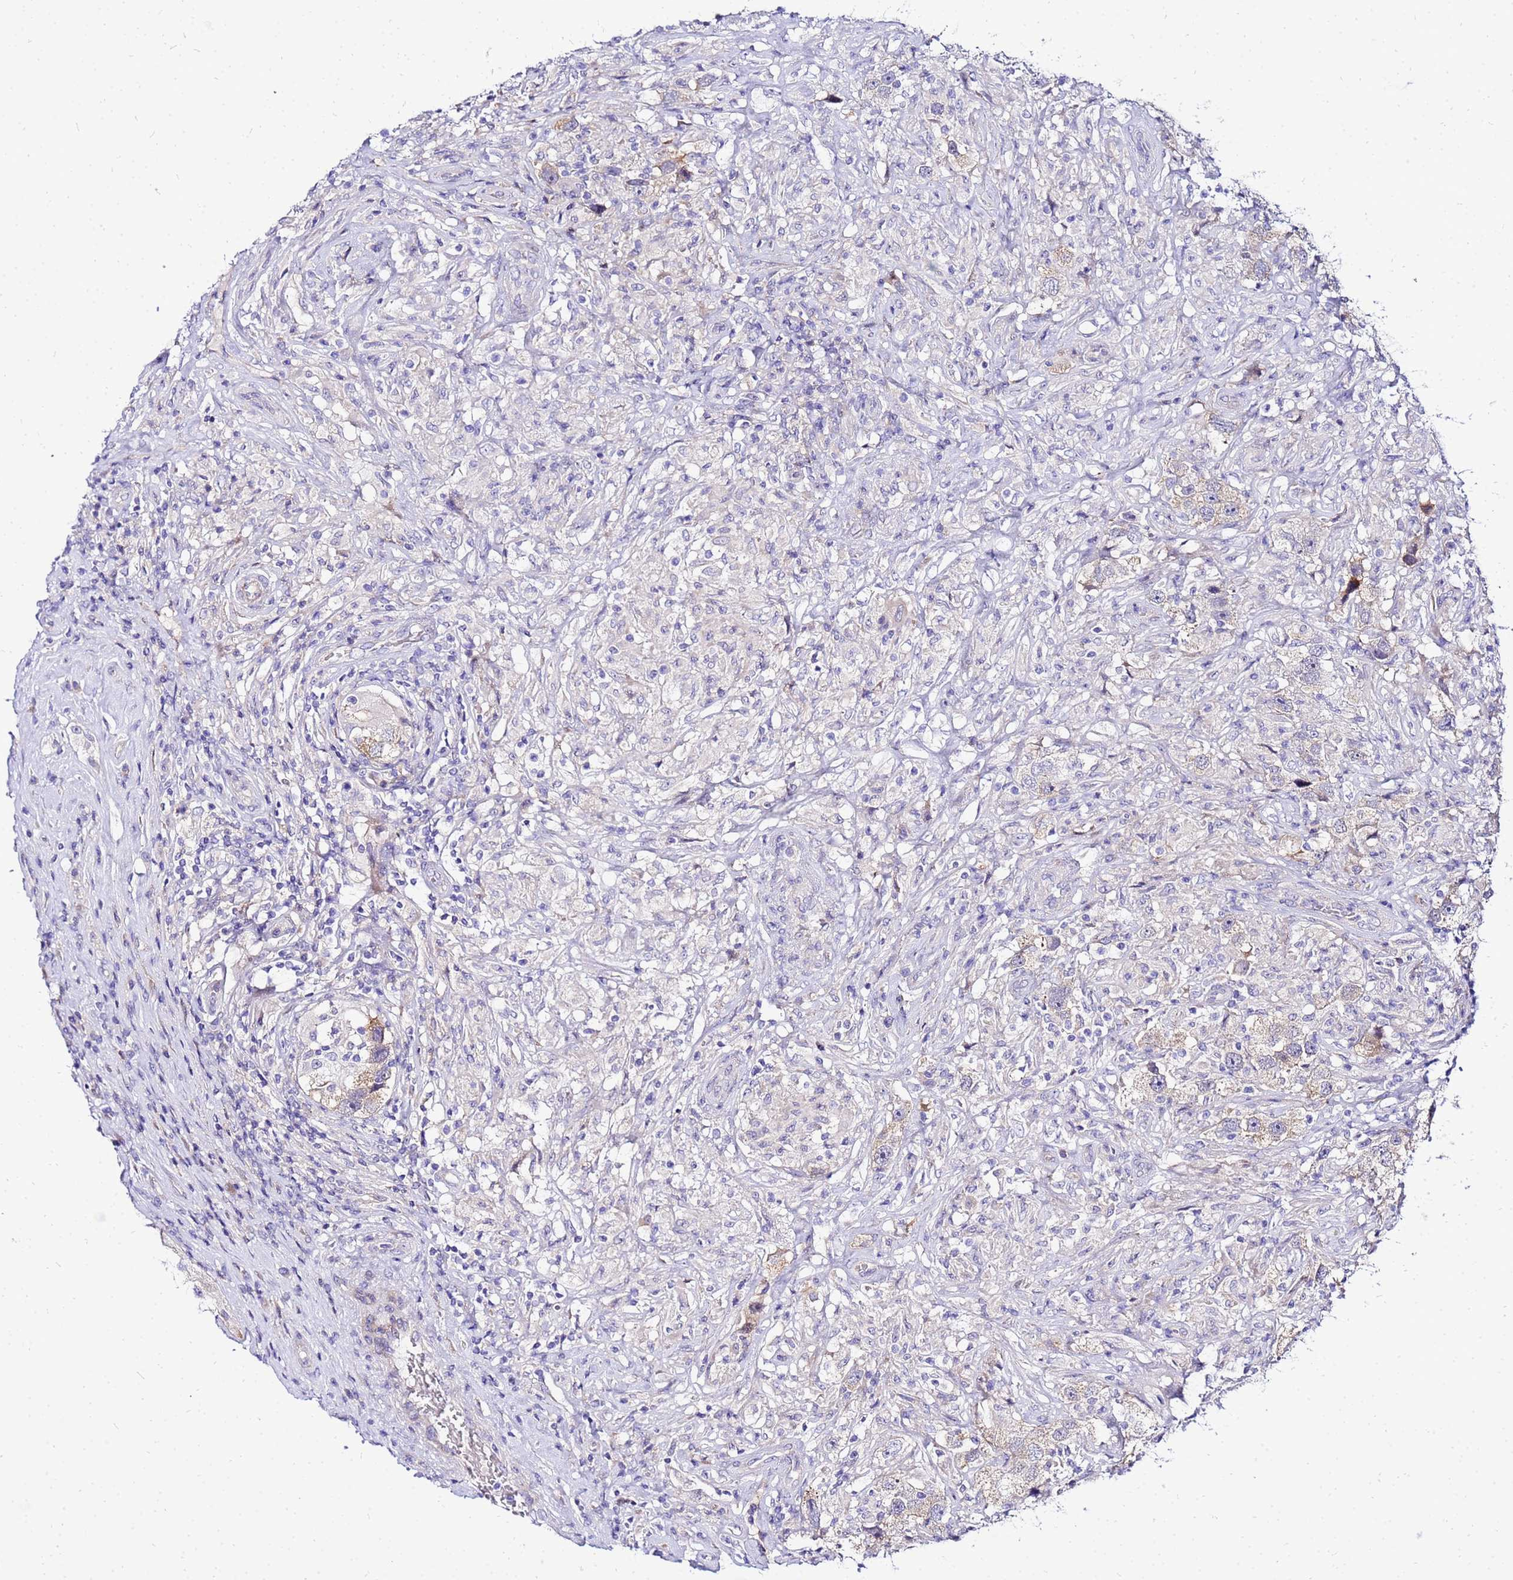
{"staining": {"intensity": "weak", "quantity": "<25%", "location": "cytoplasmic/membranous"}, "tissue": "testis cancer", "cell_type": "Tumor cells", "image_type": "cancer", "snomed": [{"axis": "morphology", "description": "Seminoma, NOS"}, {"axis": "topography", "description": "Testis"}], "caption": "Testis seminoma stained for a protein using immunohistochemistry reveals no expression tumor cells.", "gene": "HERC5", "patient": {"sex": "male", "age": 49}}